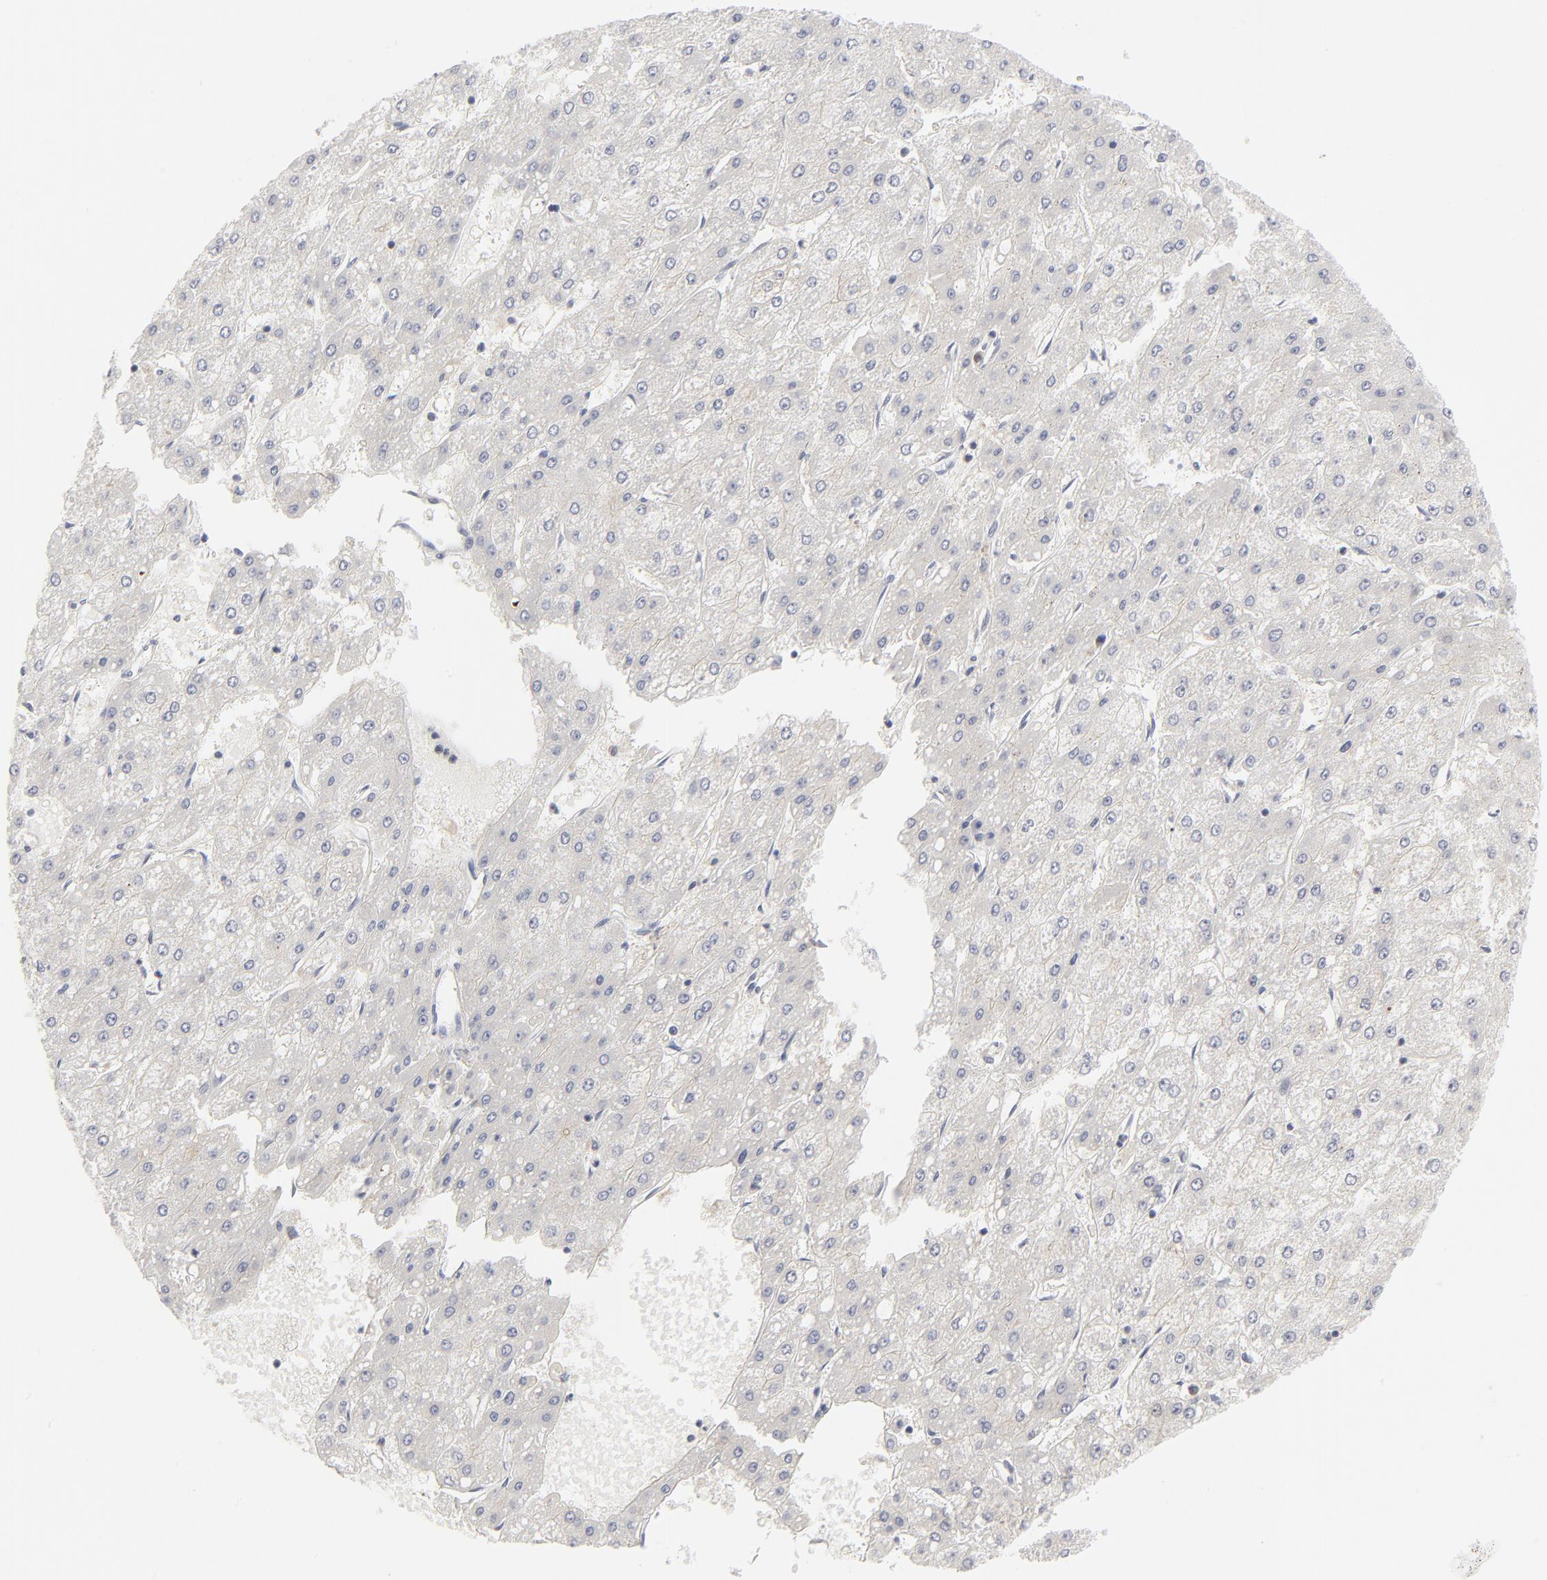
{"staining": {"intensity": "negative", "quantity": "none", "location": "none"}, "tissue": "liver cancer", "cell_type": "Tumor cells", "image_type": "cancer", "snomed": [{"axis": "morphology", "description": "Carcinoma, Hepatocellular, NOS"}, {"axis": "topography", "description": "Liver"}], "caption": "A high-resolution image shows immunohistochemistry staining of hepatocellular carcinoma (liver), which displays no significant expression in tumor cells. (Brightfield microscopy of DAB (3,3'-diaminobenzidine) immunohistochemistry (IHC) at high magnification).", "gene": "AURKA", "patient": {"sex": "female", "age": 52}}